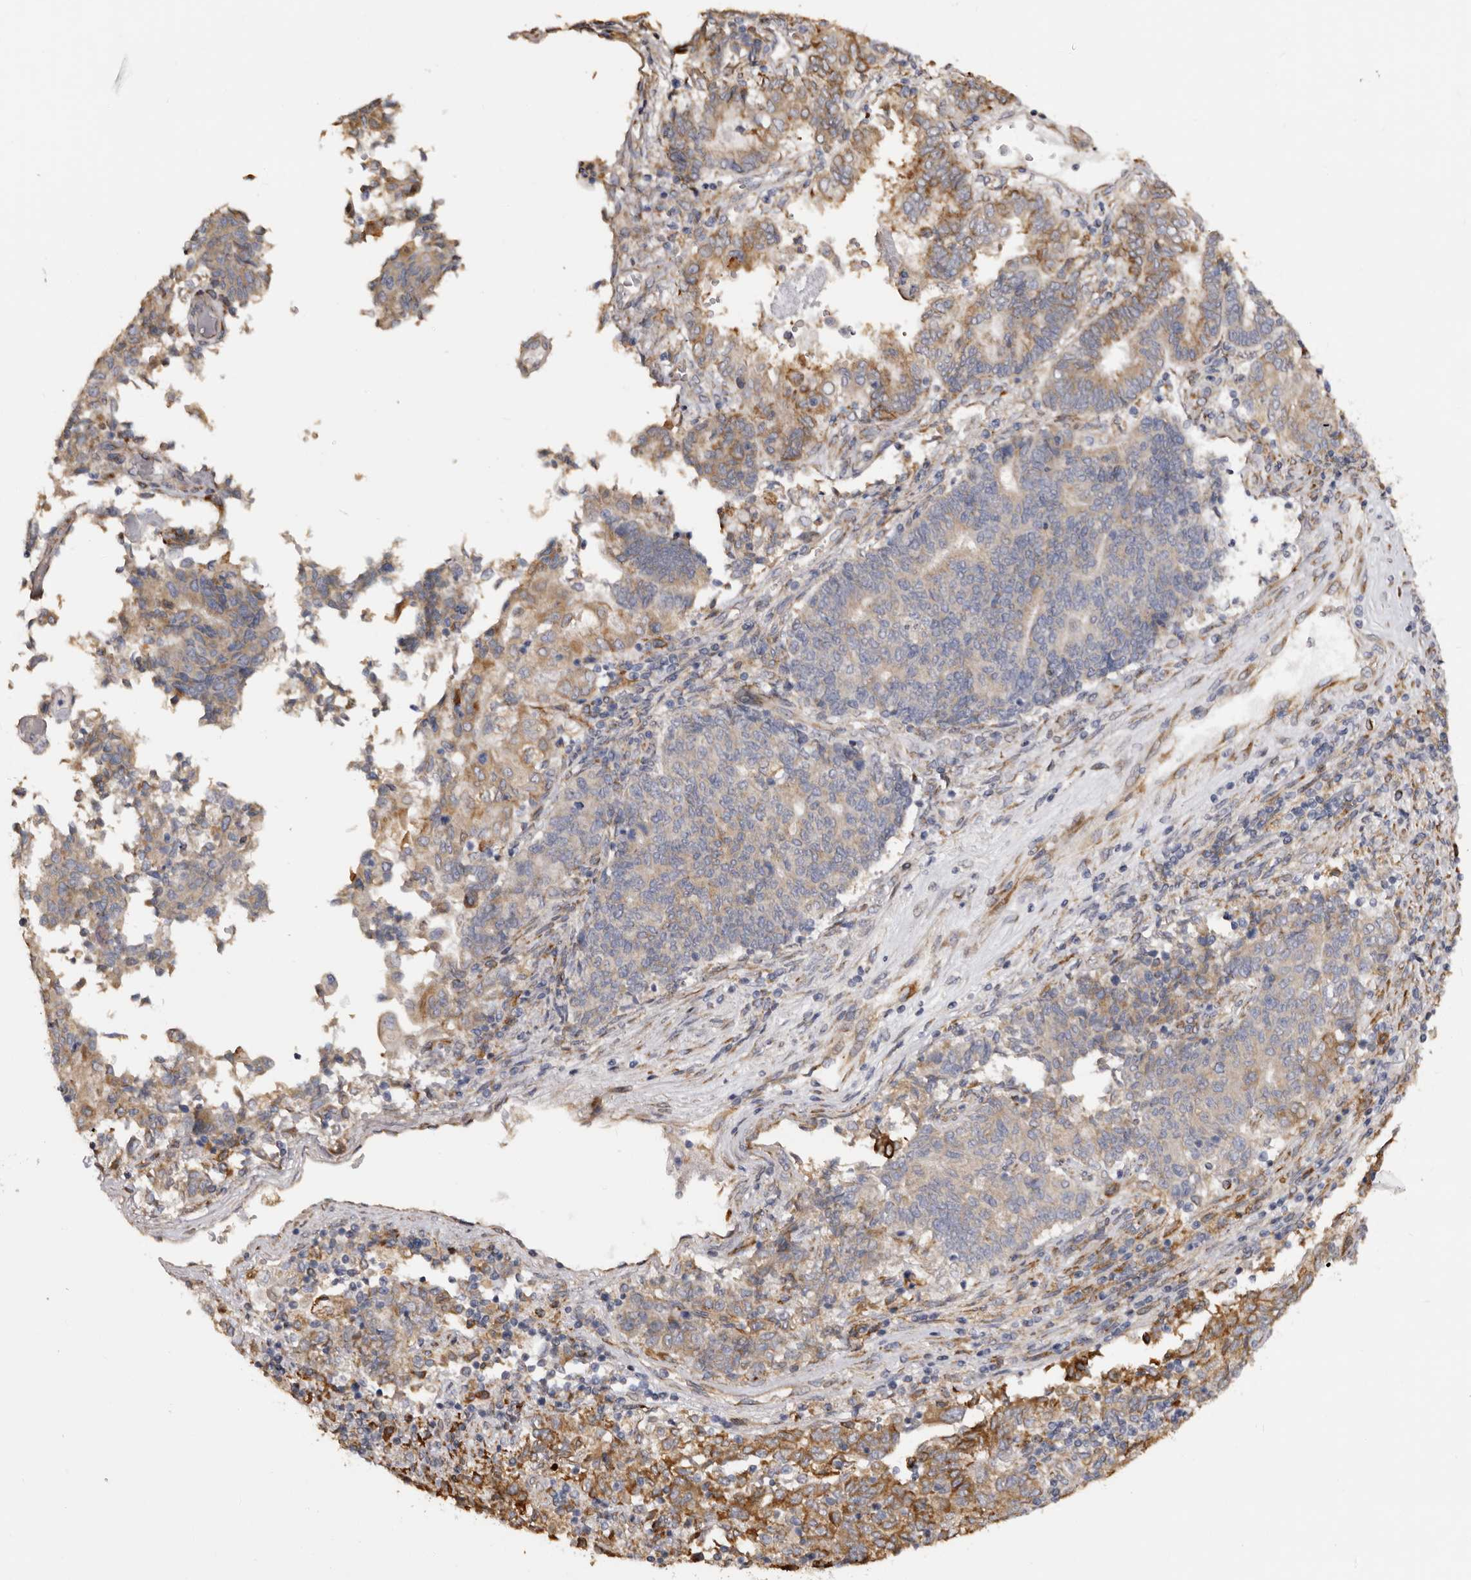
{"staining": {"intensity": "moderate", "quantity": "<25%", "location": "cytoplasmic/membranous"}, "tissue": "endometrial cancer", "cell_type": "Tumor cells", "image_type": "cancer", "snomed": [{"axis": "morphology", "description": "Adenocarcinoma, NOS"}, {"axis": "topography", "description": "Endometrium"}], "caption": "Immunohistochemistry (DAB (3,3'-diaminobenzidine)) staining of endometrial cancer displays moderate cytoplasmic/membranous protein positivity in approximately <25% of tumor cells.", "gene": "PIGX", "patient": {"sex": "female", "age": 80}}